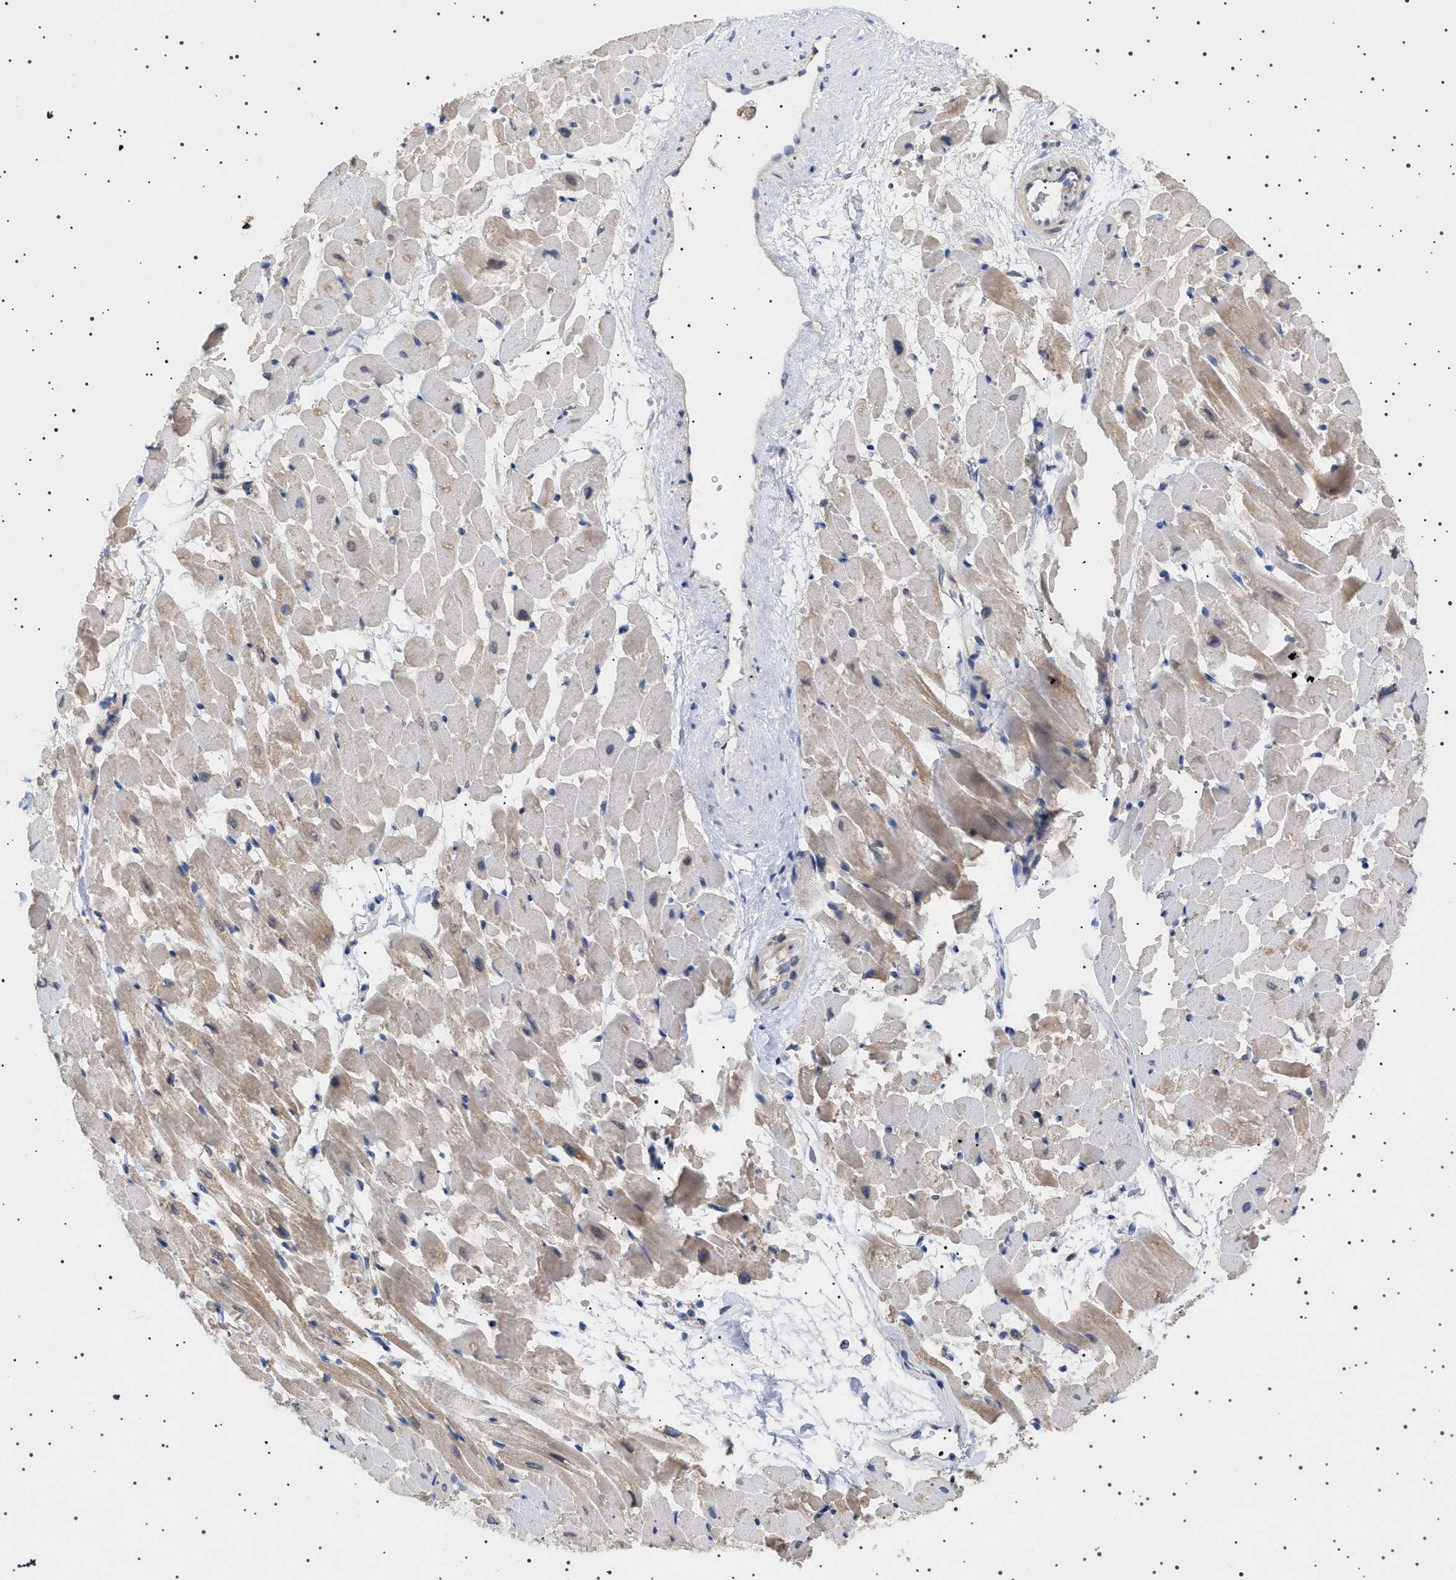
{"staining": {"intensity": "moderate", "quantity": "<25%", "location": "cytoplasmic/membranous"}, "tissue": "heart muscle", "cell_type": "Cardiomyocytes", "image_type": "normal", "snomed": [{"axis": "morphology", "description": "Normal tissue, NOS"}, {"axis": "topography", "description": "Heart"}], "caption": "An image of human heart muscle stained for a protein demonstrates moderate cytoplasmic/membranous brown staining in cardiomyocytes. Nuclei are stained in blue.", "gene": "NUP93", "patient": {"sex": "male", "age": 45}}